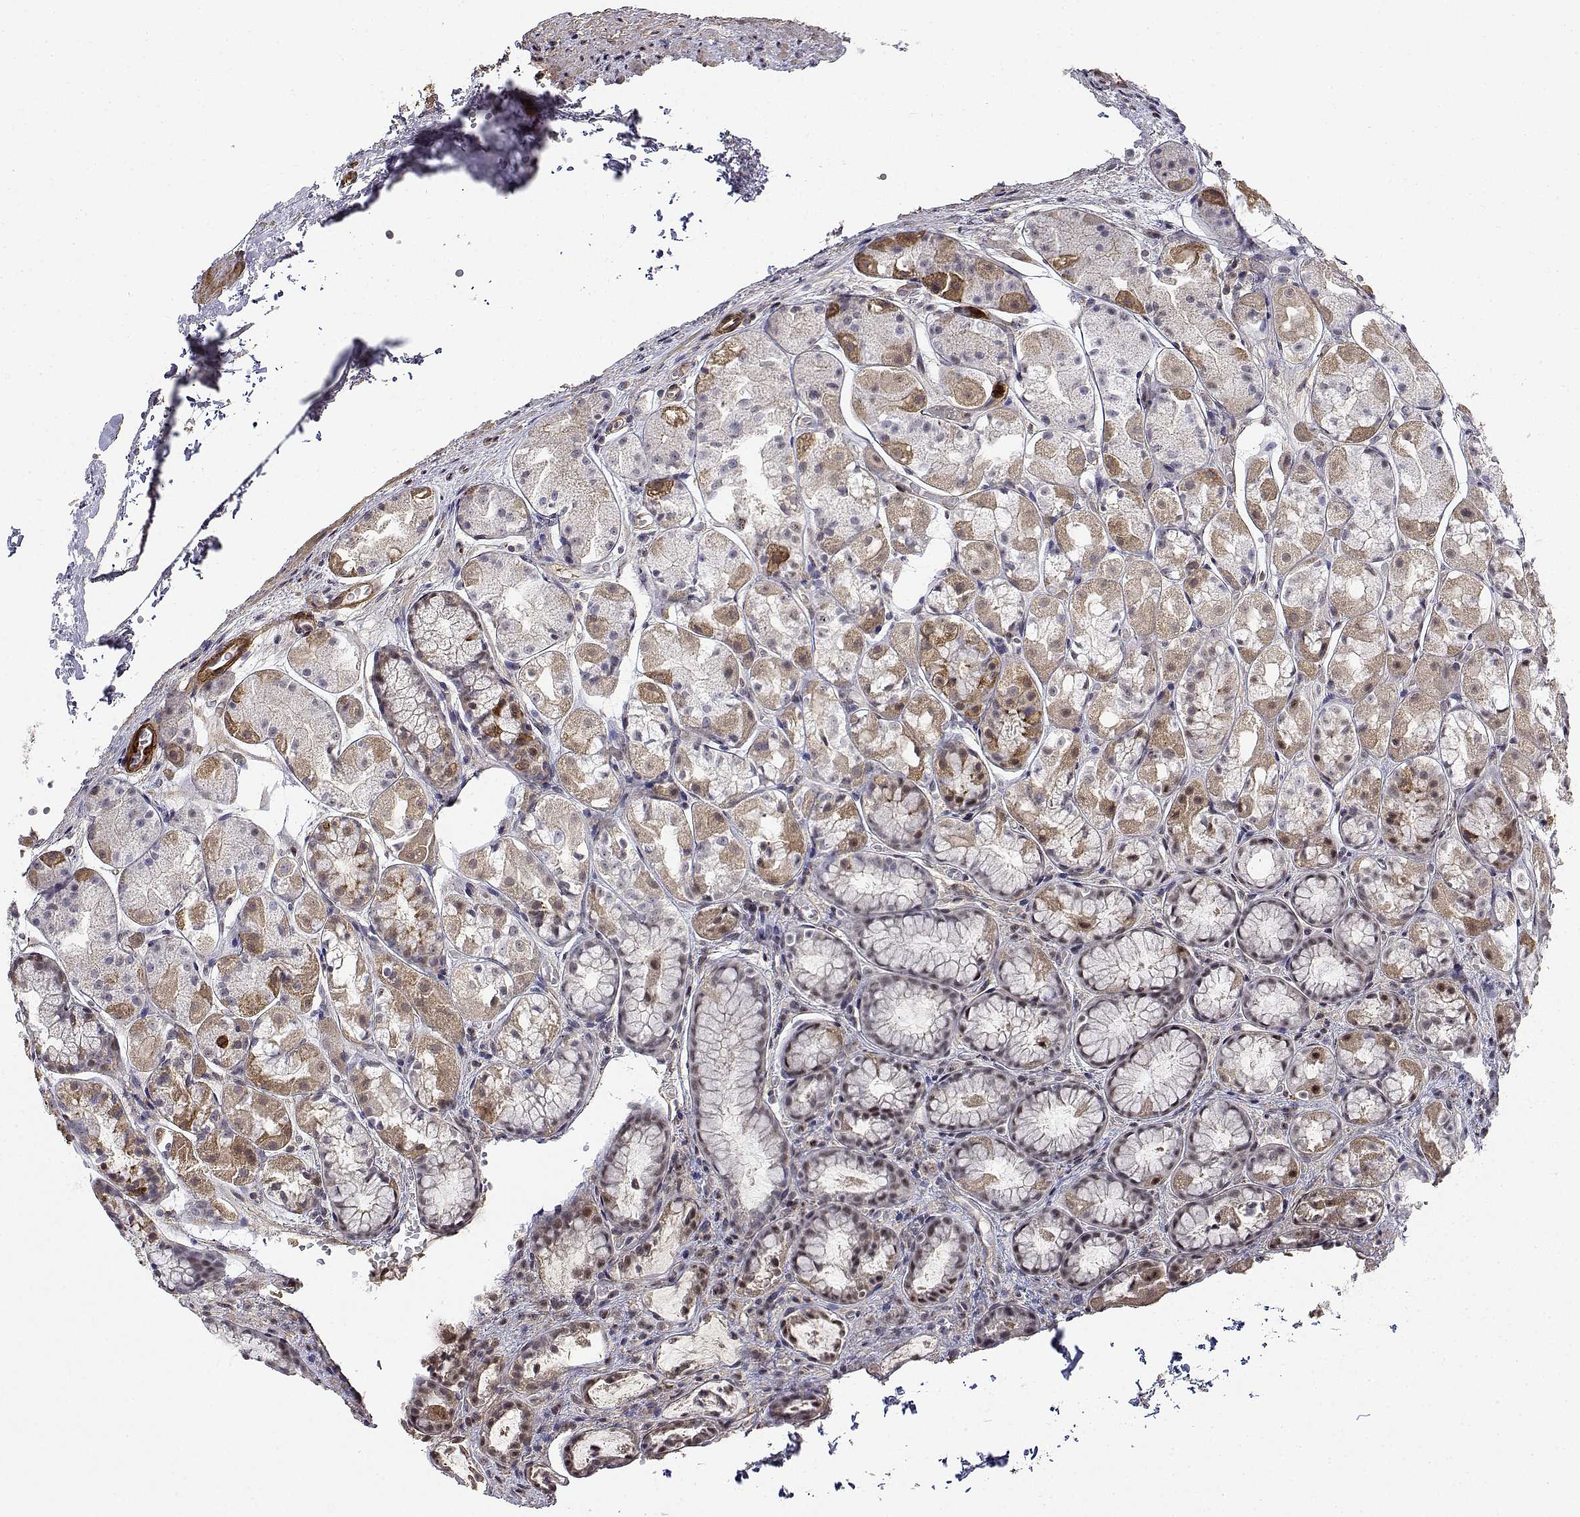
{"staining": {"intensity": "moderate", "quantity": "25%-75%", "location": "cytoplasmic/membranous,nuclear"}, "tissue": "stomach", "cell_type": "Glandular cells", "image_type": "normal", "snomed": [{"axis": "morphology", "description": "Normal tissue, NOS"}, {"axis": "topography", "description": "Stomach"}], "caption": "This image shows immunohistochemistry (IHC) staining of benign human stomach, with medium moderate cytoplasmic/membranous,nuclear positivity in about 25%-75% of glandular cells.", "gene": "ITGA7", "patient": {"sex": "male", "age": 70}}